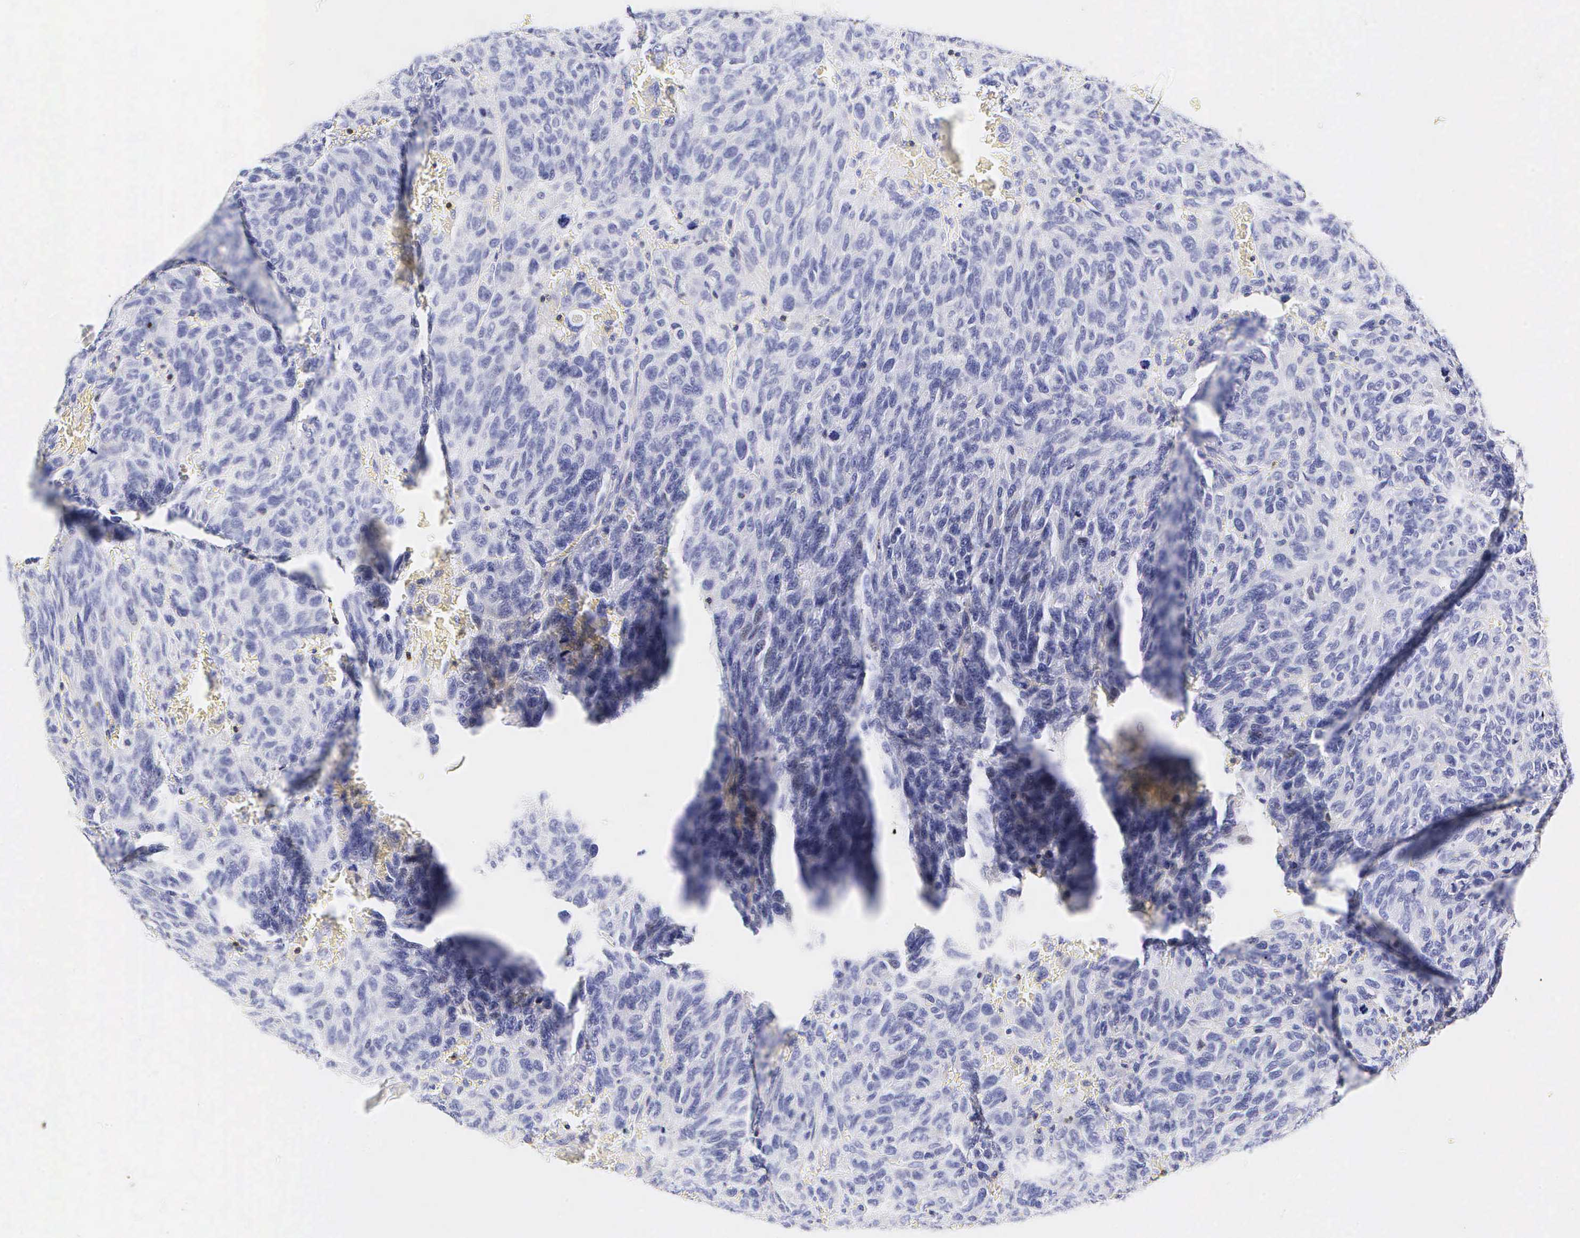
{"staining": {"intensity": "negative", "quantity": "none", "location": "none"}, "tissue": "melanoma", "cell_type": "Tumor cells", "image_type": "cancer", "snomed": [{"axis": "morphology", "description": "Malignant melanoma, NOS"}, {"axis": "topography", "description": "Skin"}], "caption": "The photomicrograph exhibits no staining of tumor cells in malignant melanoma.", "gene": "CD3E", "patient": {"sex": "male", "age": 76}}